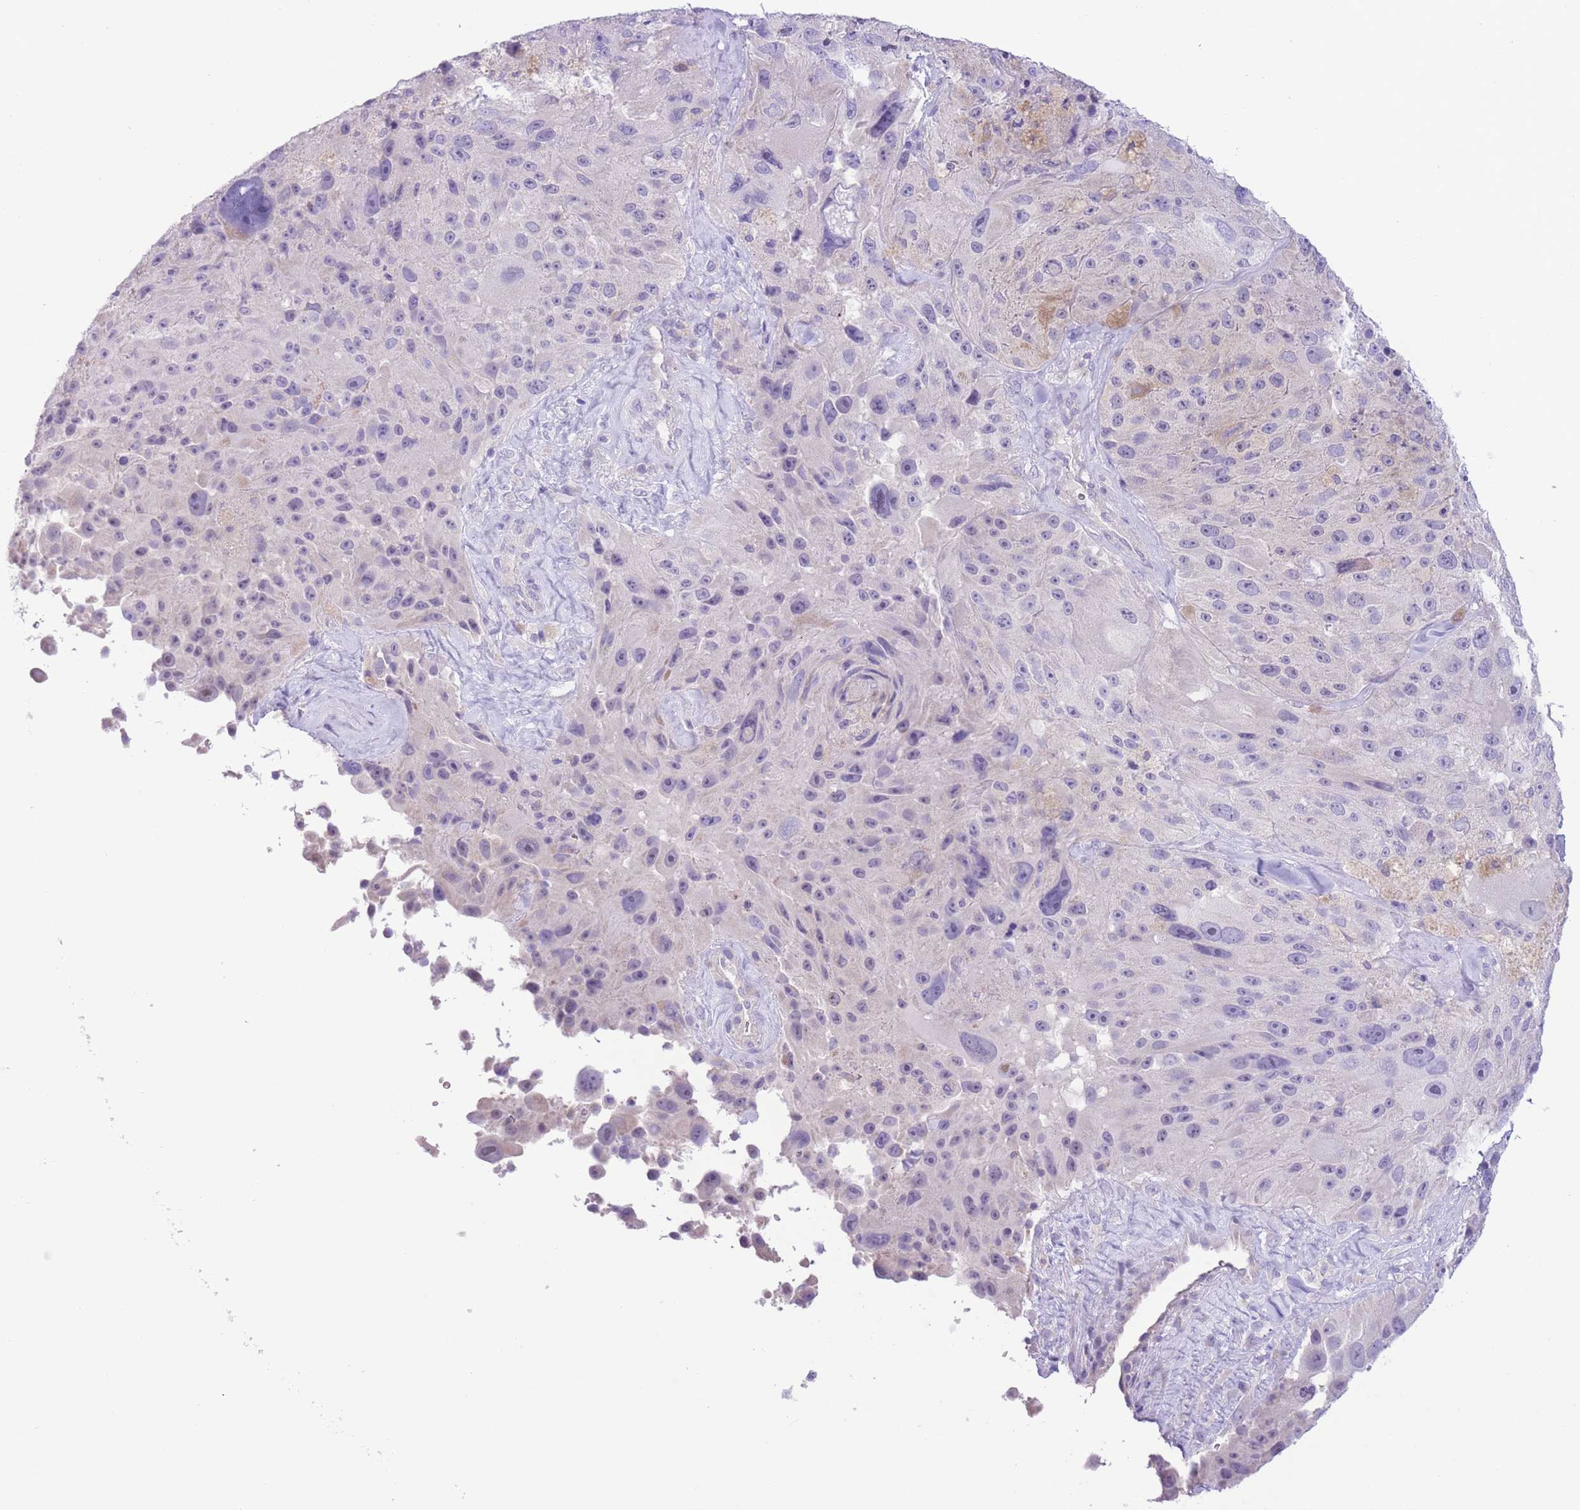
{"staining": {"intensity": "negative", "quantity": "none", "location": "none"}, "tissue": "melanoma", "cell_type": "Tumor cells", "image_type": "cancer", "snomed": [{"axis": "morphology", "description": "Malignant melanoma, Metastatic site"}, {"axis": "topography", "description": "Lymph node"}], "caption": "Tumor cells show no significant protein expression in melanoma.", "gene": "ZNF697", "patient": {"sex": "male", "age": 62}}